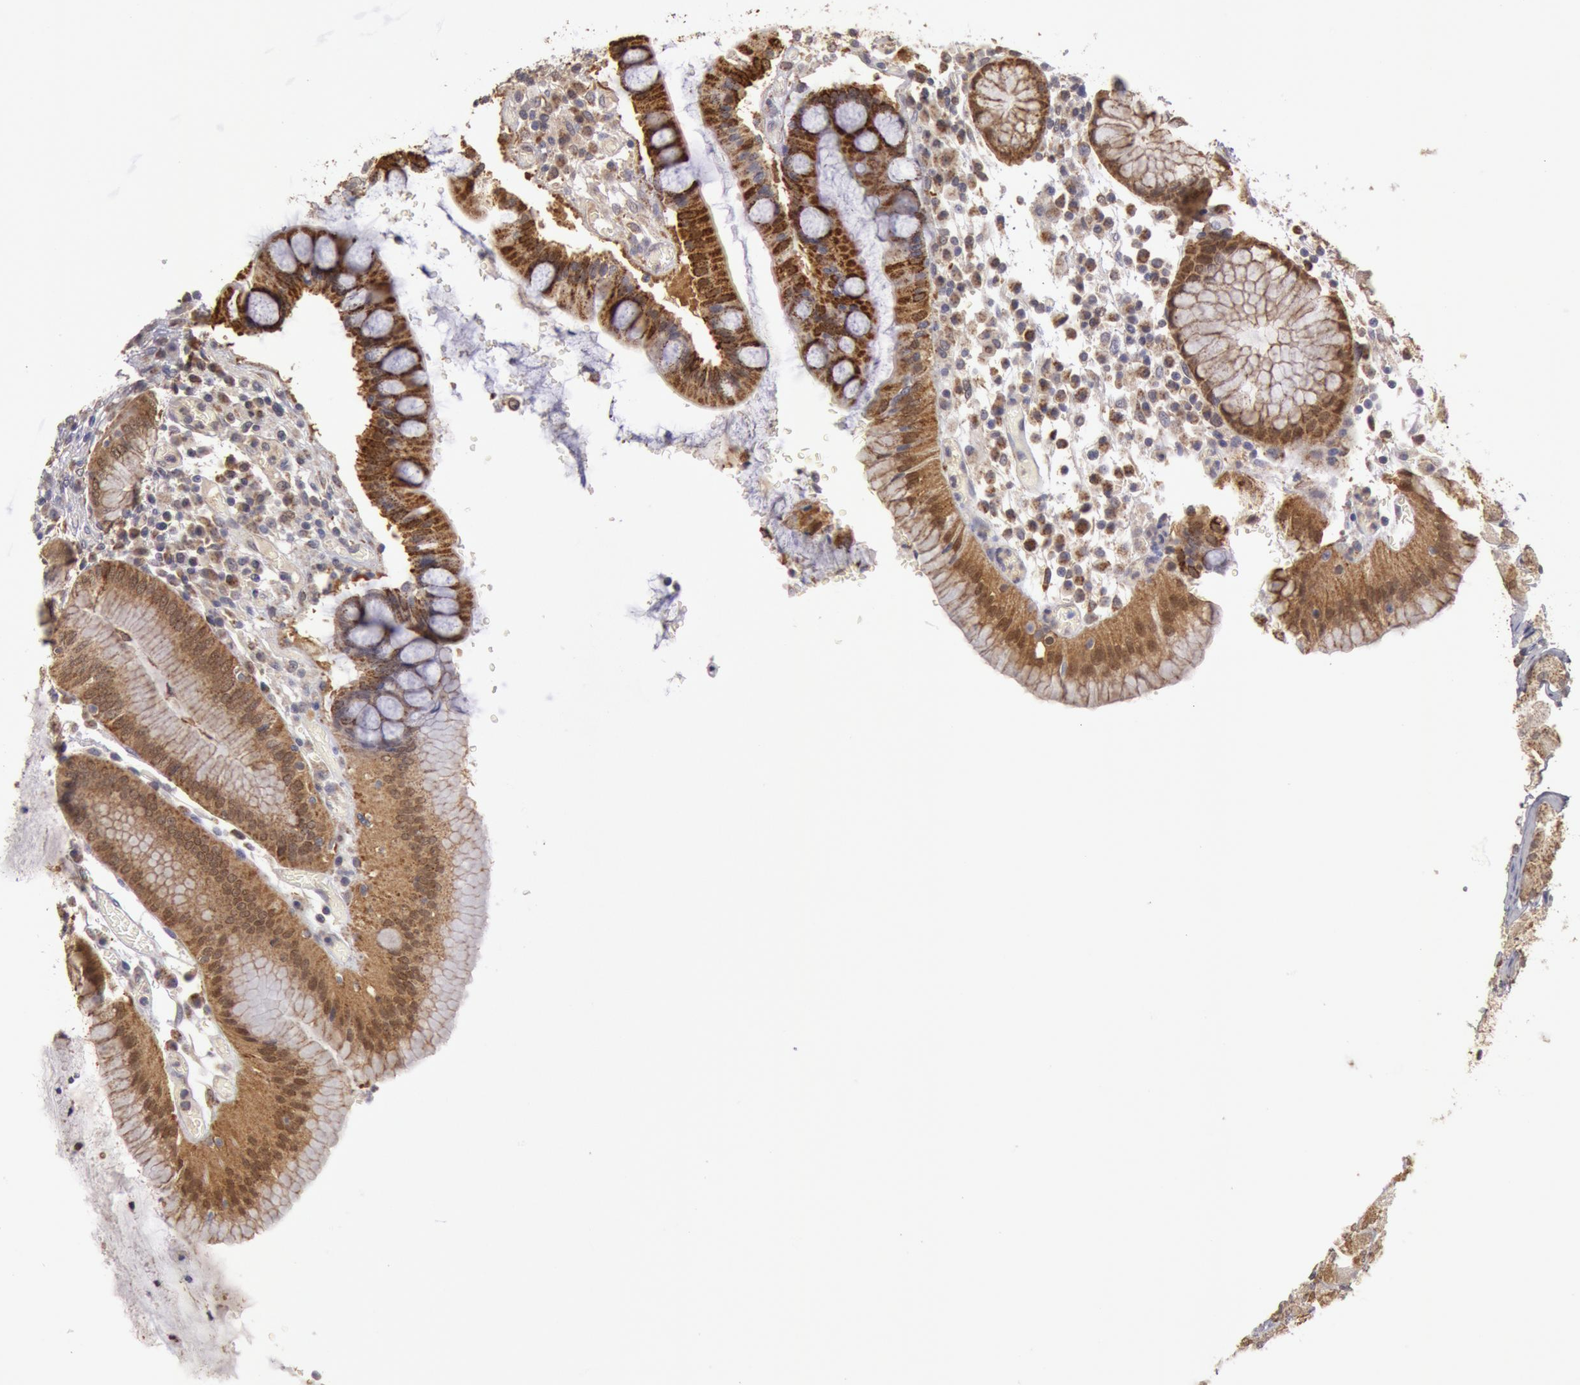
{"staining": {"intensity": "moderate", "quantity": ">75%", "location": "cytoplasmic/membranous"}, "tissue": "stomach", "cell_type": "Glandular cells", "image_type": "normal", "snomed": [{"axis": "morphology", "description": "Normal tissue, NOS"}, {"axis": "topography", "description": "Stomach, lower"}], "caption": "IHC (DAB (3,3'-diaminobenzidine)) staining of unremarkable human stomach demonstrates moderate cytoplasmic/membranous protein staining in approximately >75% of glandular cells. Nuclei are stained in blue.", "gene": "MPST", "patient": {"sex": "female", "age": 73}}